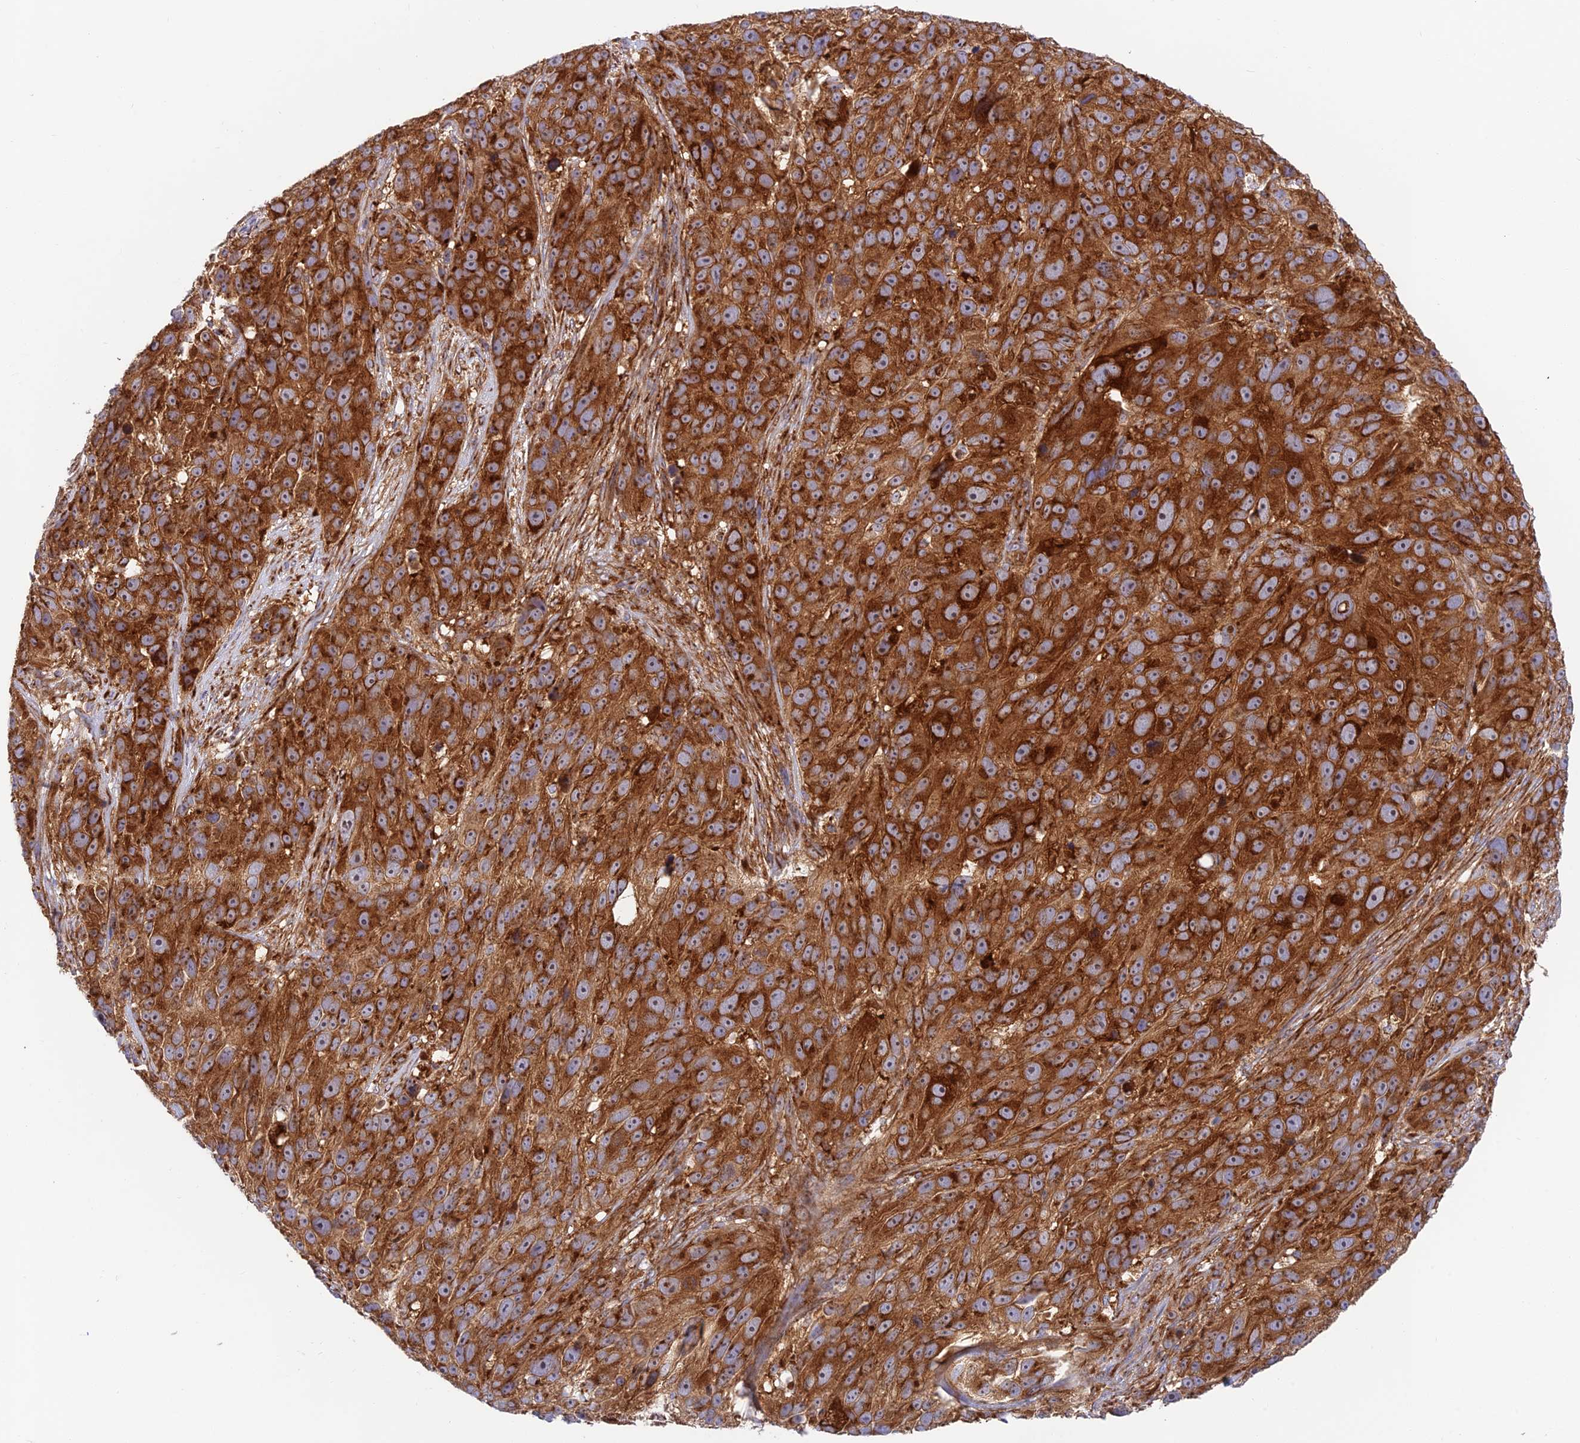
{"staining": {"intensity": "strong", "quantity": ">75%", "location": "cytoplasmic/membranous"}, "tissue": "melanoma", "cell_type": "Tumor cells", "image_type": "cancer", "snomed": [{"axis": "morphology", "description": "Malignant melanoma, NOS"}, {"axis": "topography", "description": "Skin"}], "caption": "Protein expression analysis of malignant melanoma reveals strong cytoplasmic/membranous positivity in approximately >75% of tumor cells.", "gene": "GOLGA3", "patient": {"sex": "male", "age": 84}}